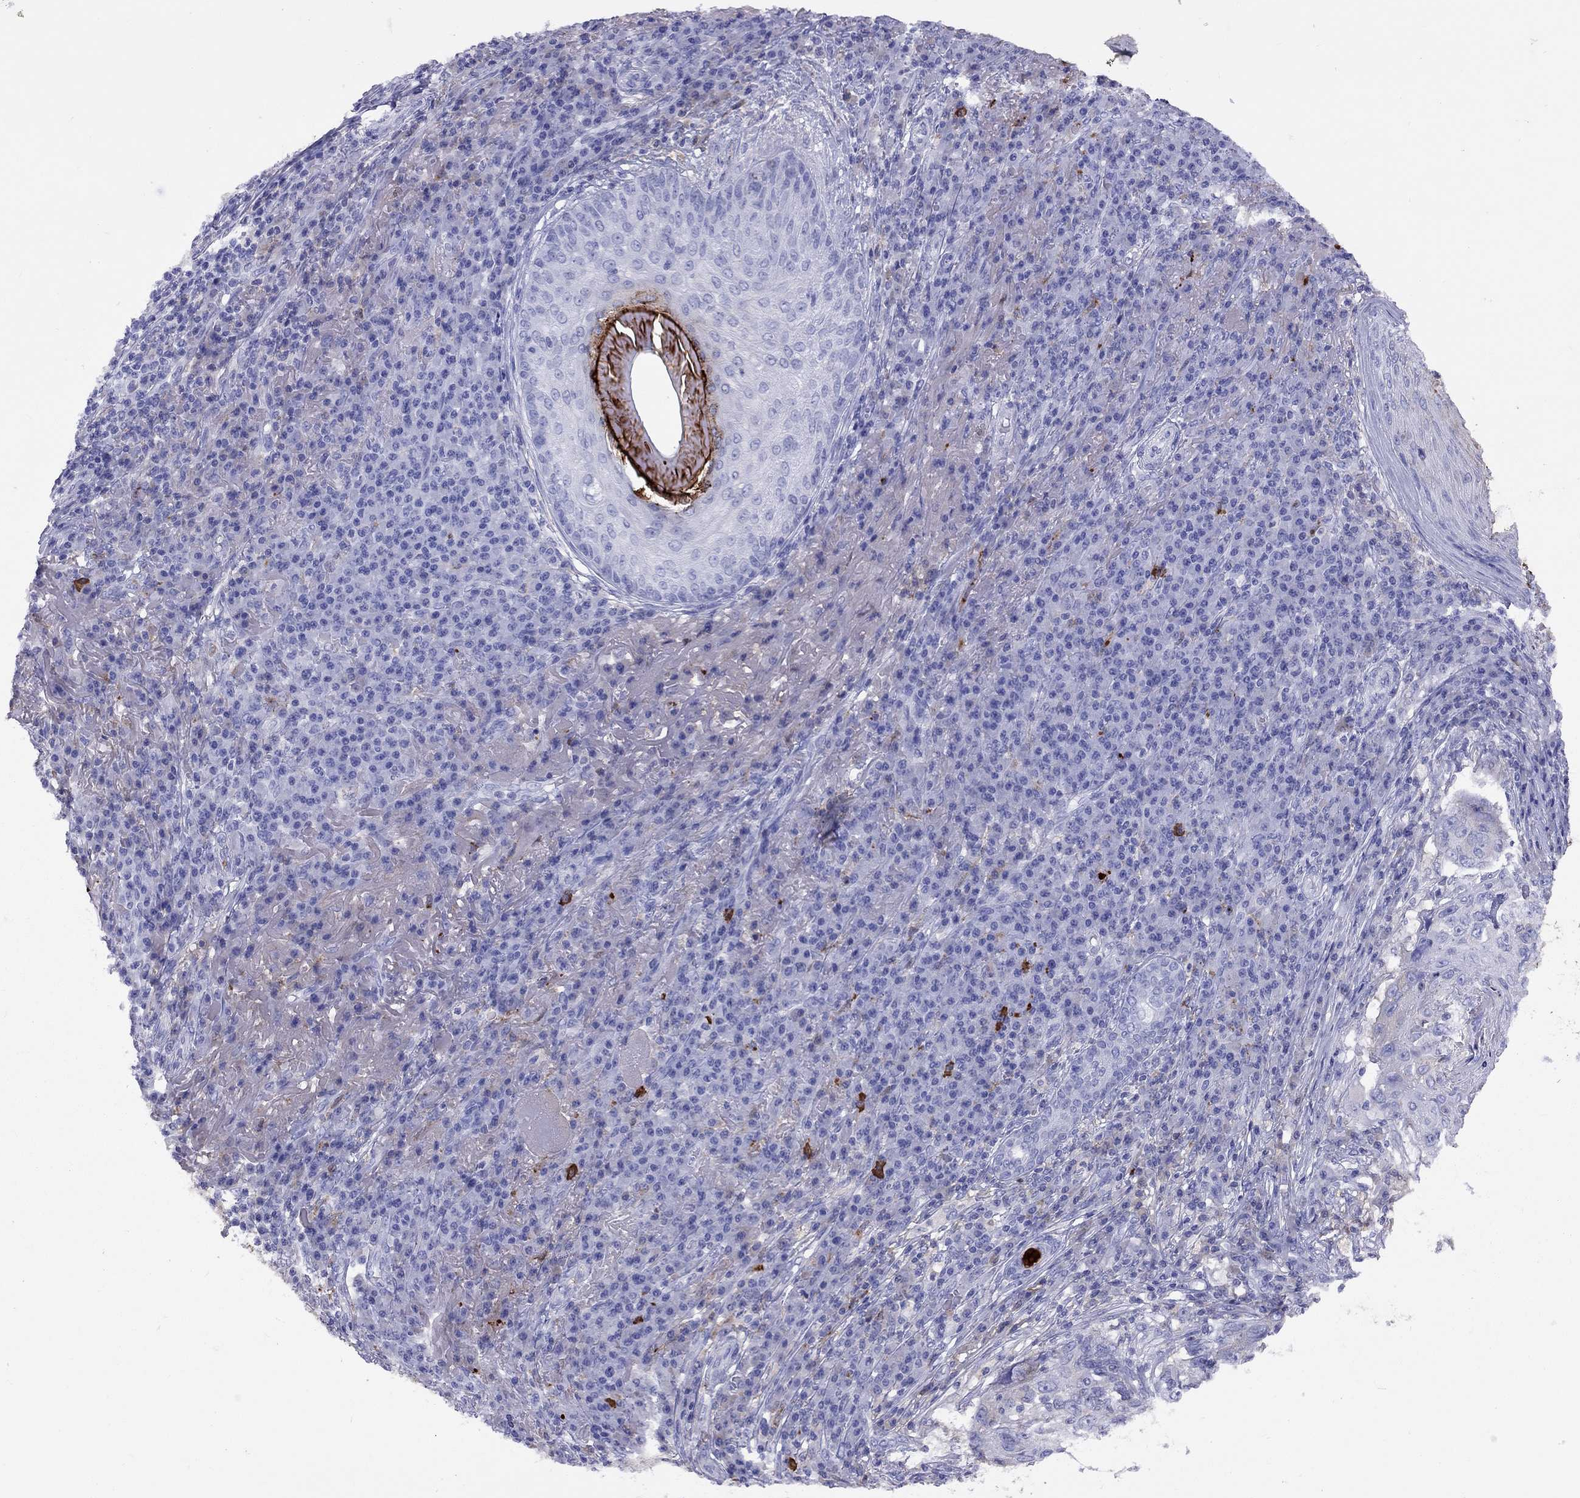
{"staining": {"intensity": "negative", "quantity": "none", "location": "none"}, "tissue": "skin cancer", "cell_type": "Tumor cells", "image_type": "cancer", "snomed": [{"axis": "morphology", "description": "Squamous cell carcinoma, NOS"}, {"axis": "topography", "description": "Skin"}], "caption": "There is no significant staining in tumor cells of skin squamous cell carcinoma.", "gene": "SERPINA3", "patient": {"sex": "male", "age": 92}}